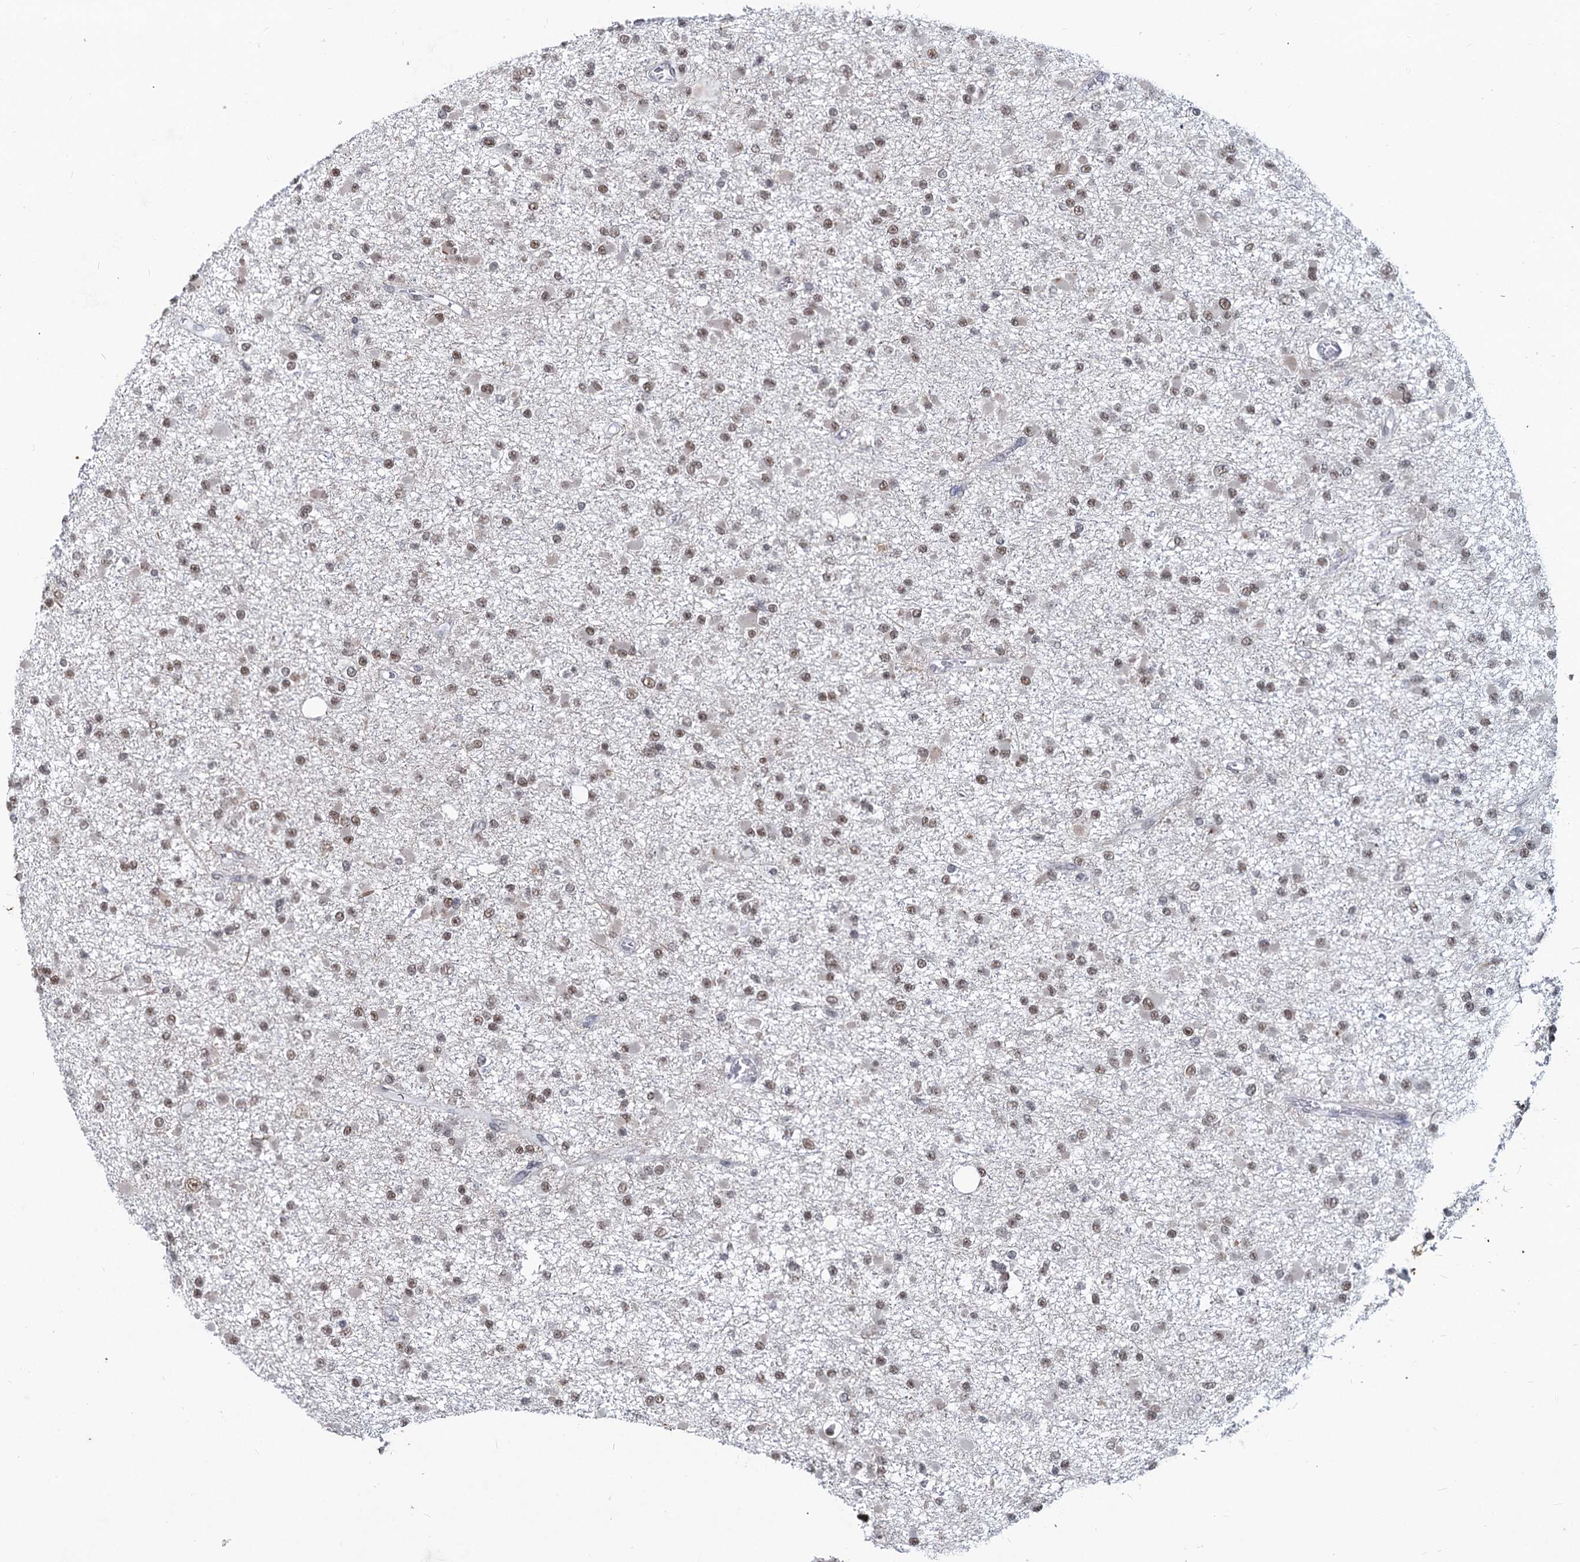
{"staining": {"intensity": "weak", "quantity": ">75%", "location": "nuclear"}, "tissue": "glioma", "cell_type": "Tumor cells", "image_type": "cancer", "snomed": [{"axis": "morphology", "description": "Glioma, malignant, Low grade"}, {"axis": "topography", "description": "Brain"}], "caption": "An IHC micrograph of tumor tissue is shown. Protein staining in brown shows weak nuclear positivity in malignant low-grade glioma within tumor cells. The staining is performed using DAB brown chromogen to label protein expression. The nuclei are counter-stained blue using hematoxylin.", "gene": "METTL14", "patient": {"sex": "female", "age": 22}}